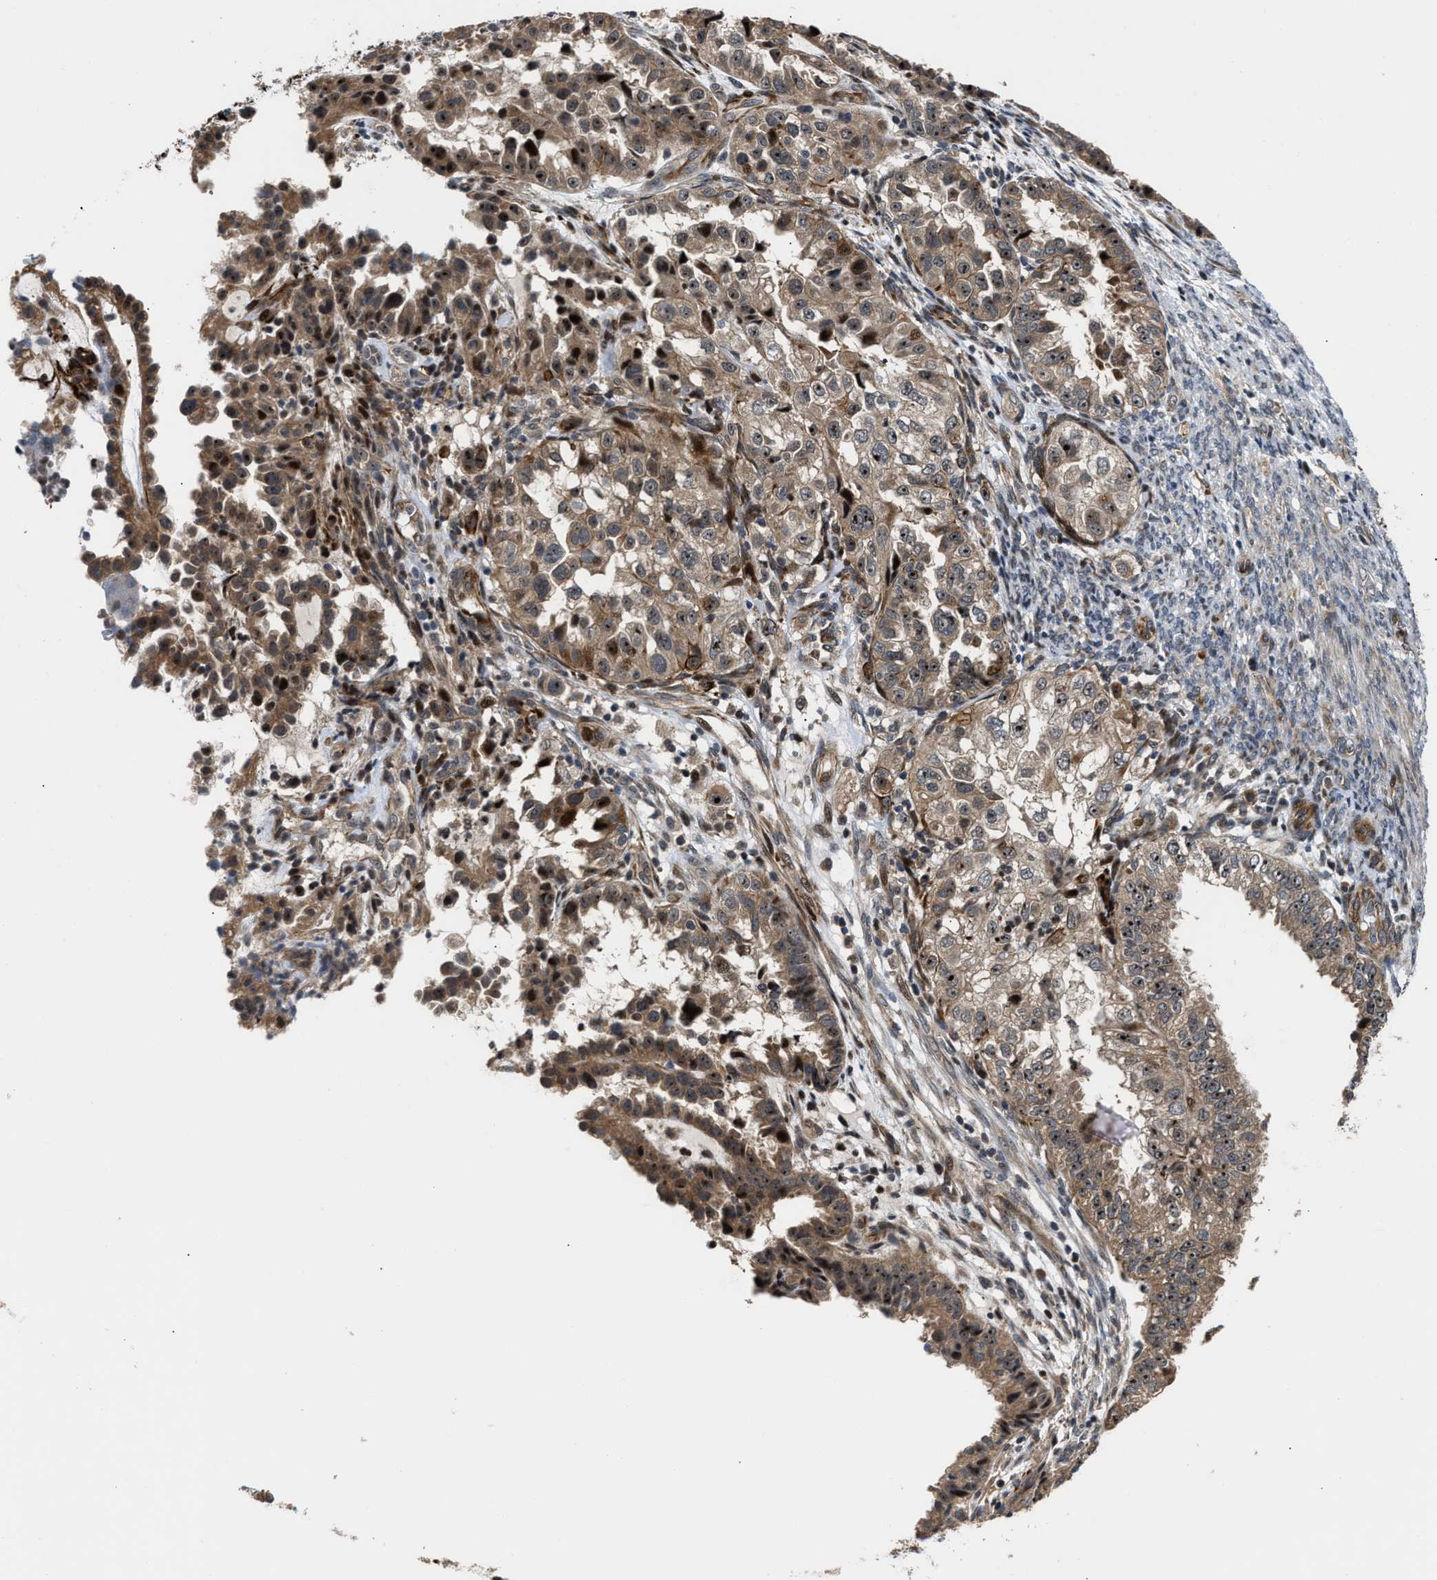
{"staining": {"intensity": "moderate", "quantity": ">75%", "location": "cytoplasmic/membranous,nuclear"}, "tissue": "endometrial cancer", "cell_type": "Tumor cells", "image_type": "cancer", "snomed": [{"axis": "morphology", "description": "Adenocarcinoma, NOS"}, {"axis": "topography", "description": "Endometrium"}], "caption": "Moderate cytoplasmic/membranous and nuclear protein staining is present in about >75% of tumor cells in endometrial cancer (adenocarcinoma).", "gene": "ALDH3A2", "patient": {"sex": "female", "age": 85}}